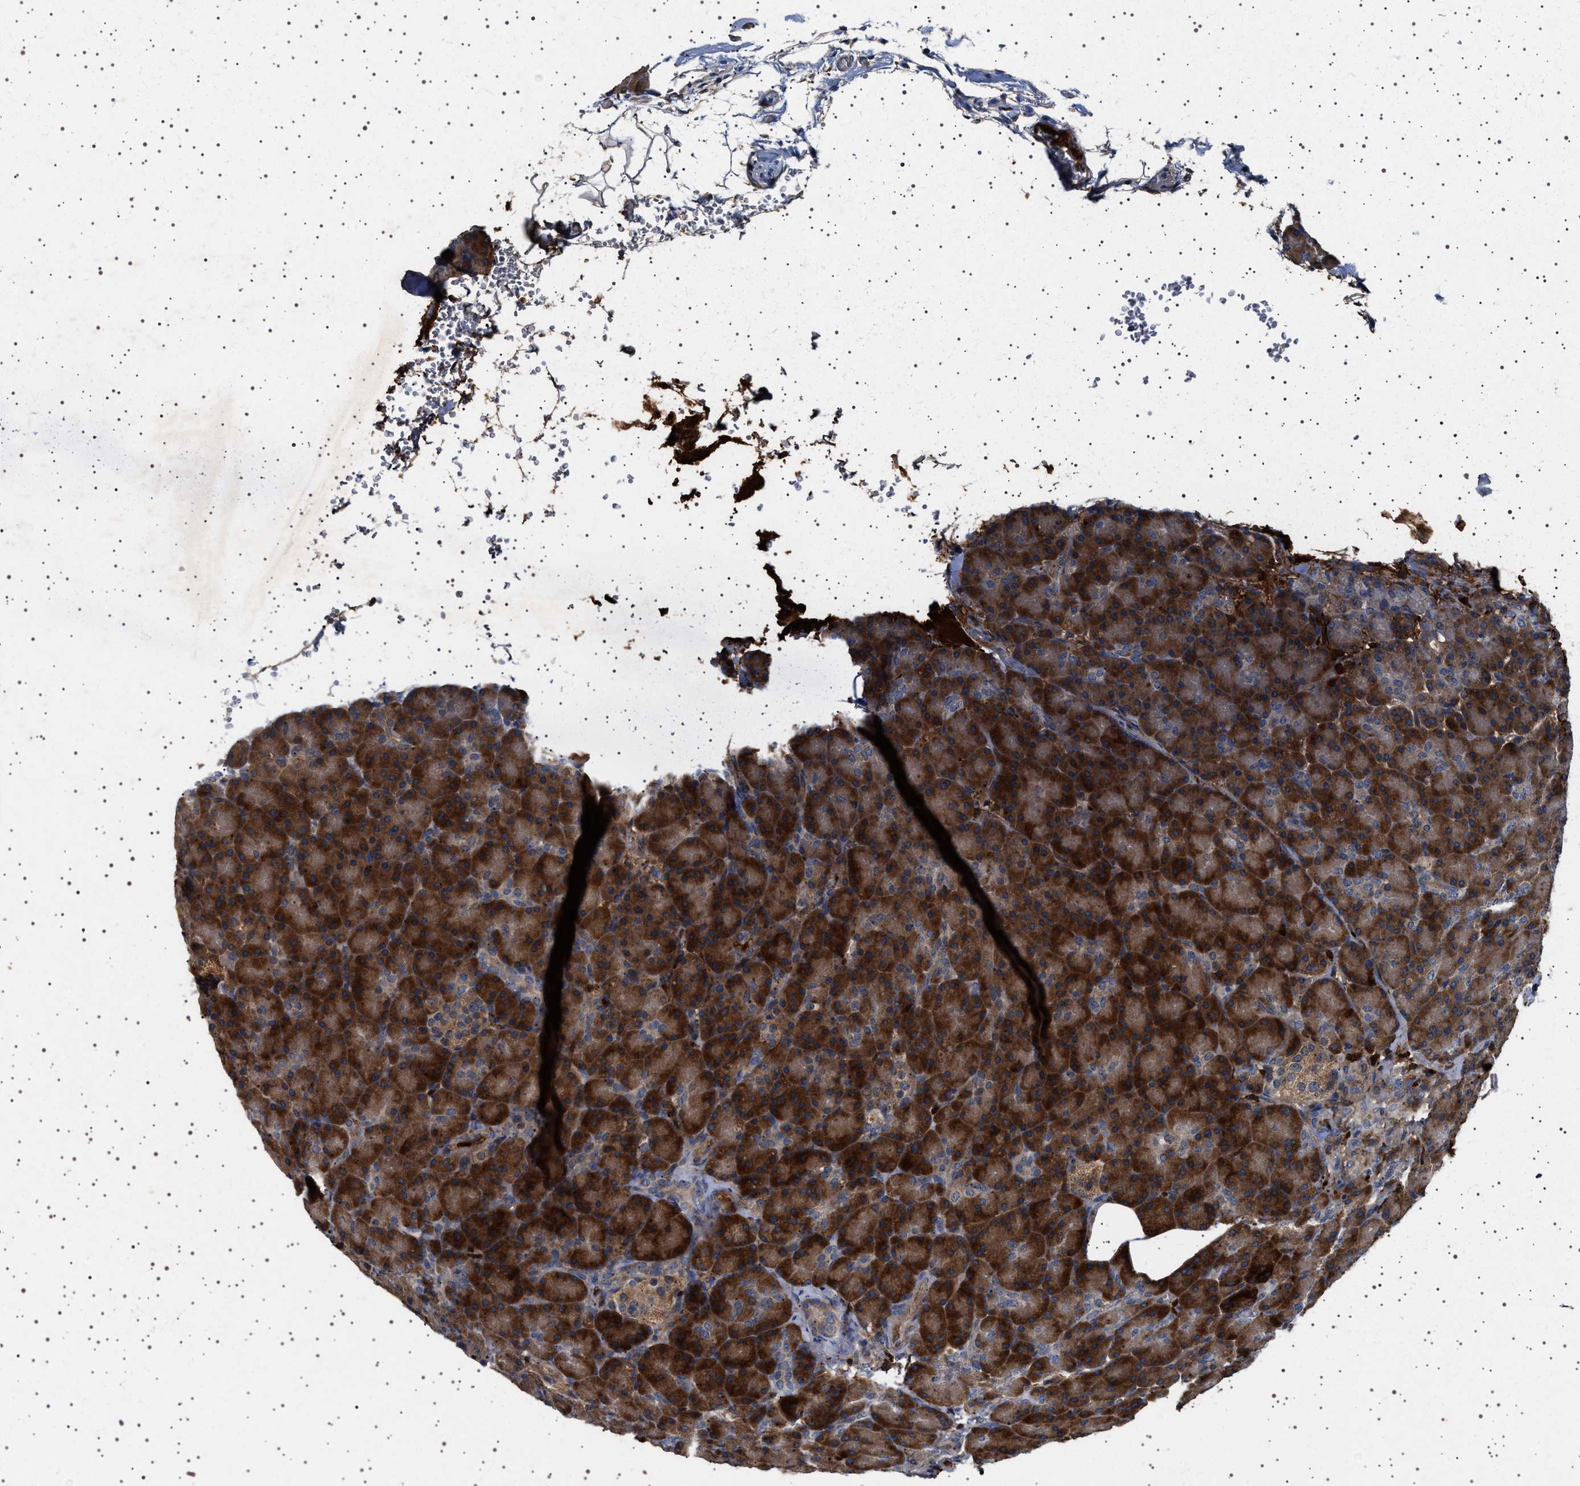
{"staining": {"intensity": "strong", "quantity": ">75%", "location": "cytoplasmic/membranous"}, "tissue": "pancreas", "cell_type": "Exocrine glandular cells", "image_type": "normal", "snomed": [{"axis": "morphology", "description": "Normal tissue, NOS"}, {"axis": "topography", "description": "Pancreas"}], "caption": "About >75% of exocrine glandular cells in unremarkable pancreas display strong cytoplasmic/membranous protein staining as visualized by brown immunohistochemical staining.", "gene": "FICD", "patient": {"sex": "female", "age": 43}}